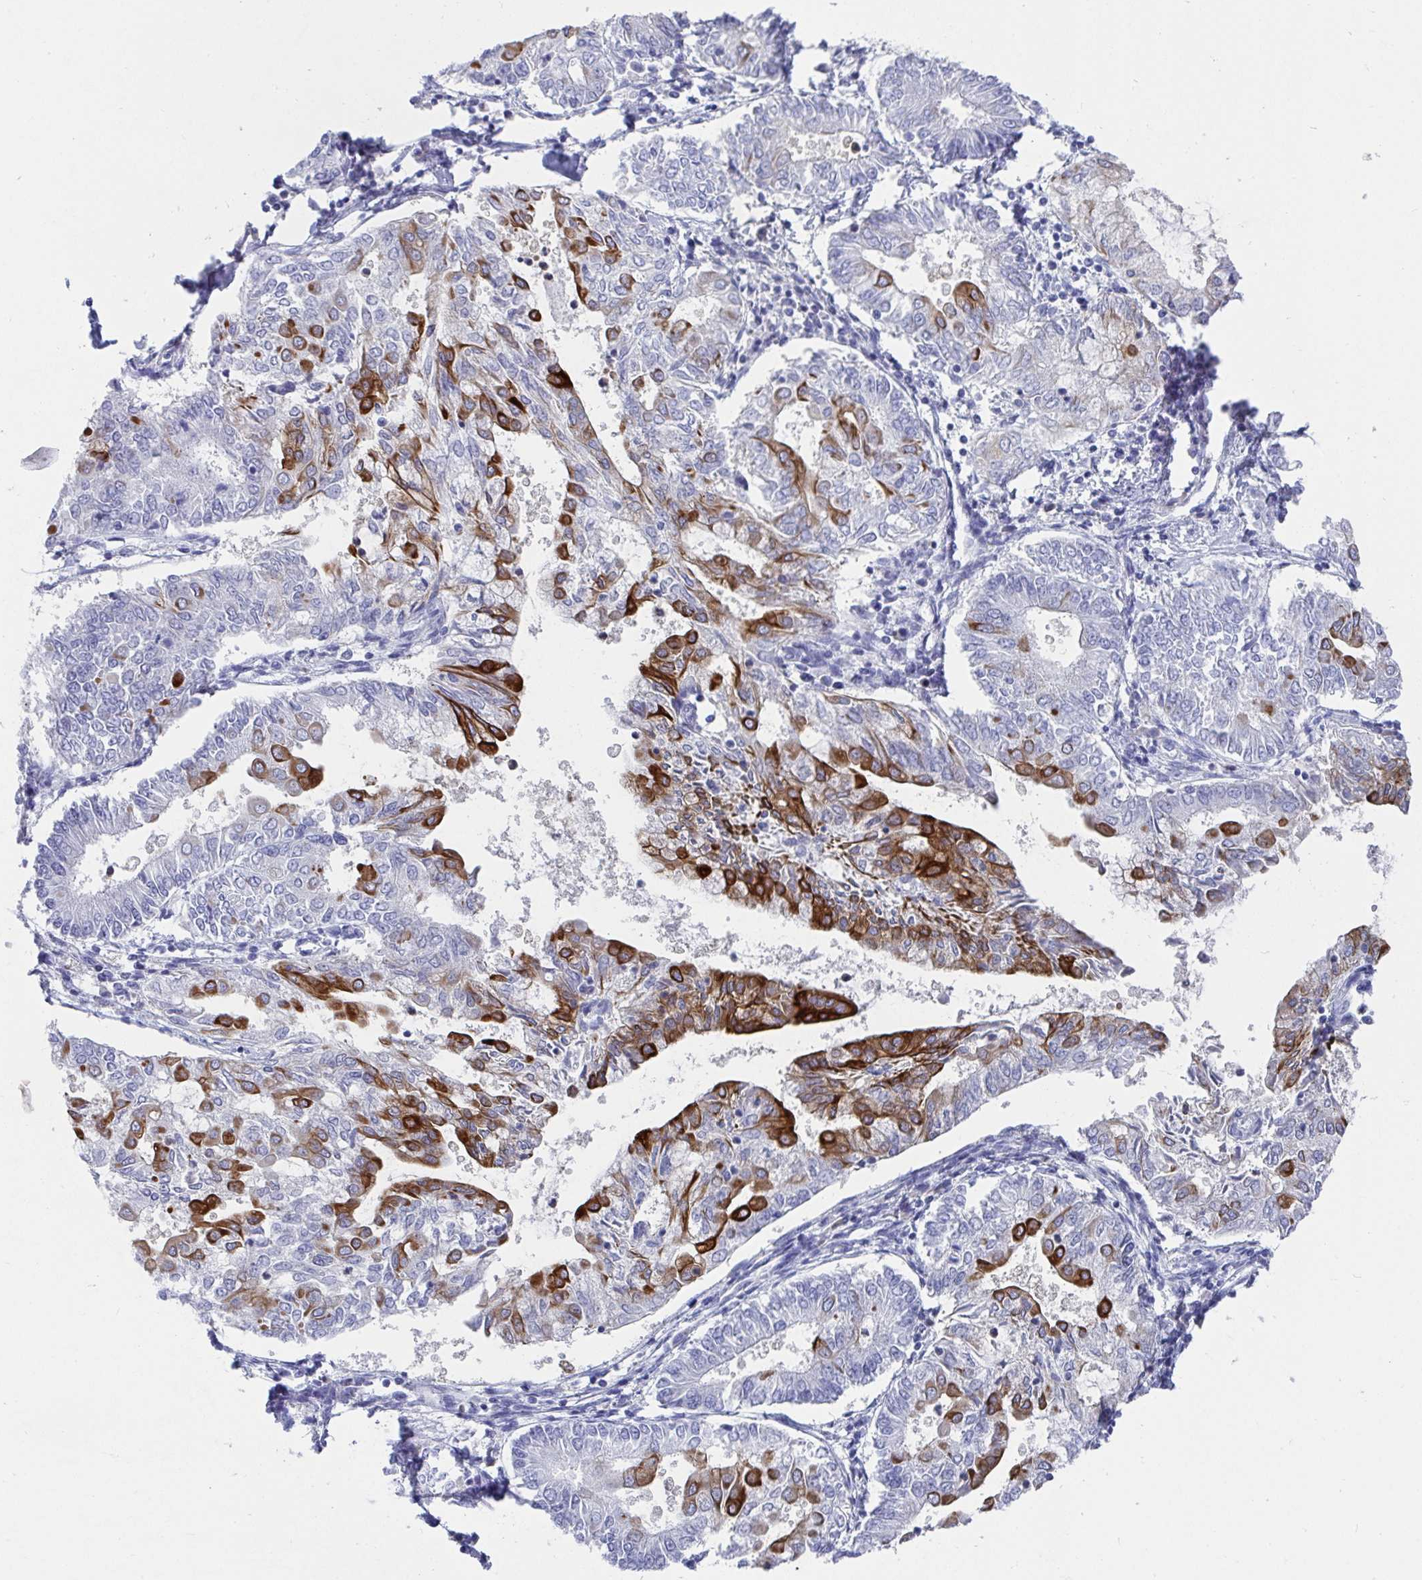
{"staining": {"intensity": "strong", "quantity": "<25%", "location": "cytoplasmic/membranous"}, "tissue": "endometrial cancer", "cell_type": "Tumor cells", "image_type": "cancer", "snomed": [{"axis": "morphology", "description": "Adenocarcinoma, NOS"}, {"axis": "topography", "description": "Endometrium"}], "caption": "An image of endometrial adenocarcinoma stained for a protein shows strong cytoplasmic/membranous brown staining in tumor cells. (IHC, brightfield microscopy, high magnification).", "gene": "CLDN8", "patient": {"sex": "female", "age": 68}}